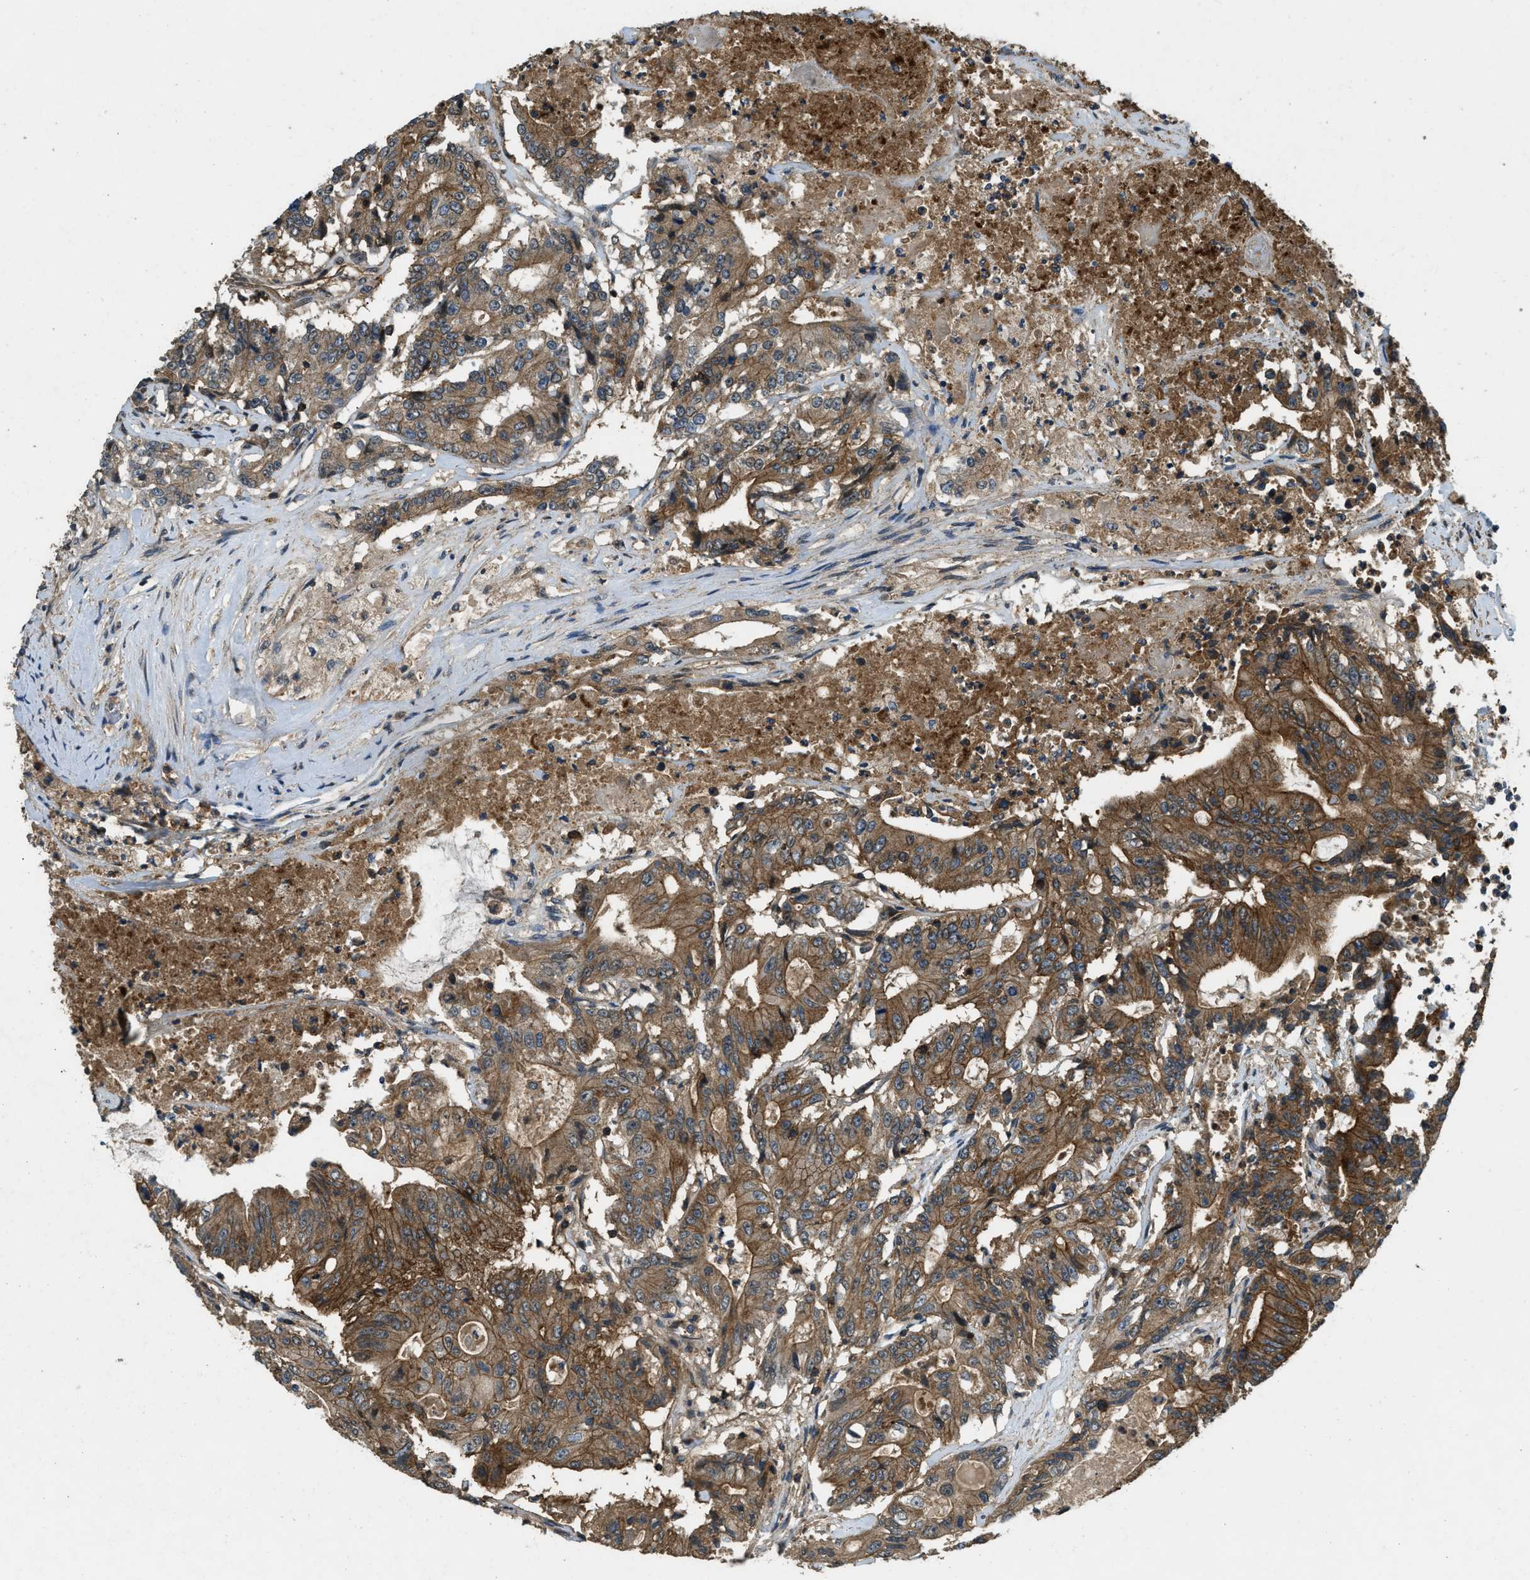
{"staining": {"intensity": "moderate", "quantity": ">75%", "location": "cytoplasmic/membranous"}, "tissue": "colorectal cancer", "cell_type": "Tumor cells", "image_type": "cancer", "snomed": [{"axis": "morphology", "description": "Adenocarcinoma, NOS"}, {"axis": "topography", "description": "Colon"}], "caption": "The histopathology image shows immunohistochemical staining of colorectal adenocarcinoma. There is moderate cytoplasmic/membranous positivity is identified in approximately >75% of tumor cells.", "gene": "ATP8B1", "patient": {"sex": "female", "age": 77}}